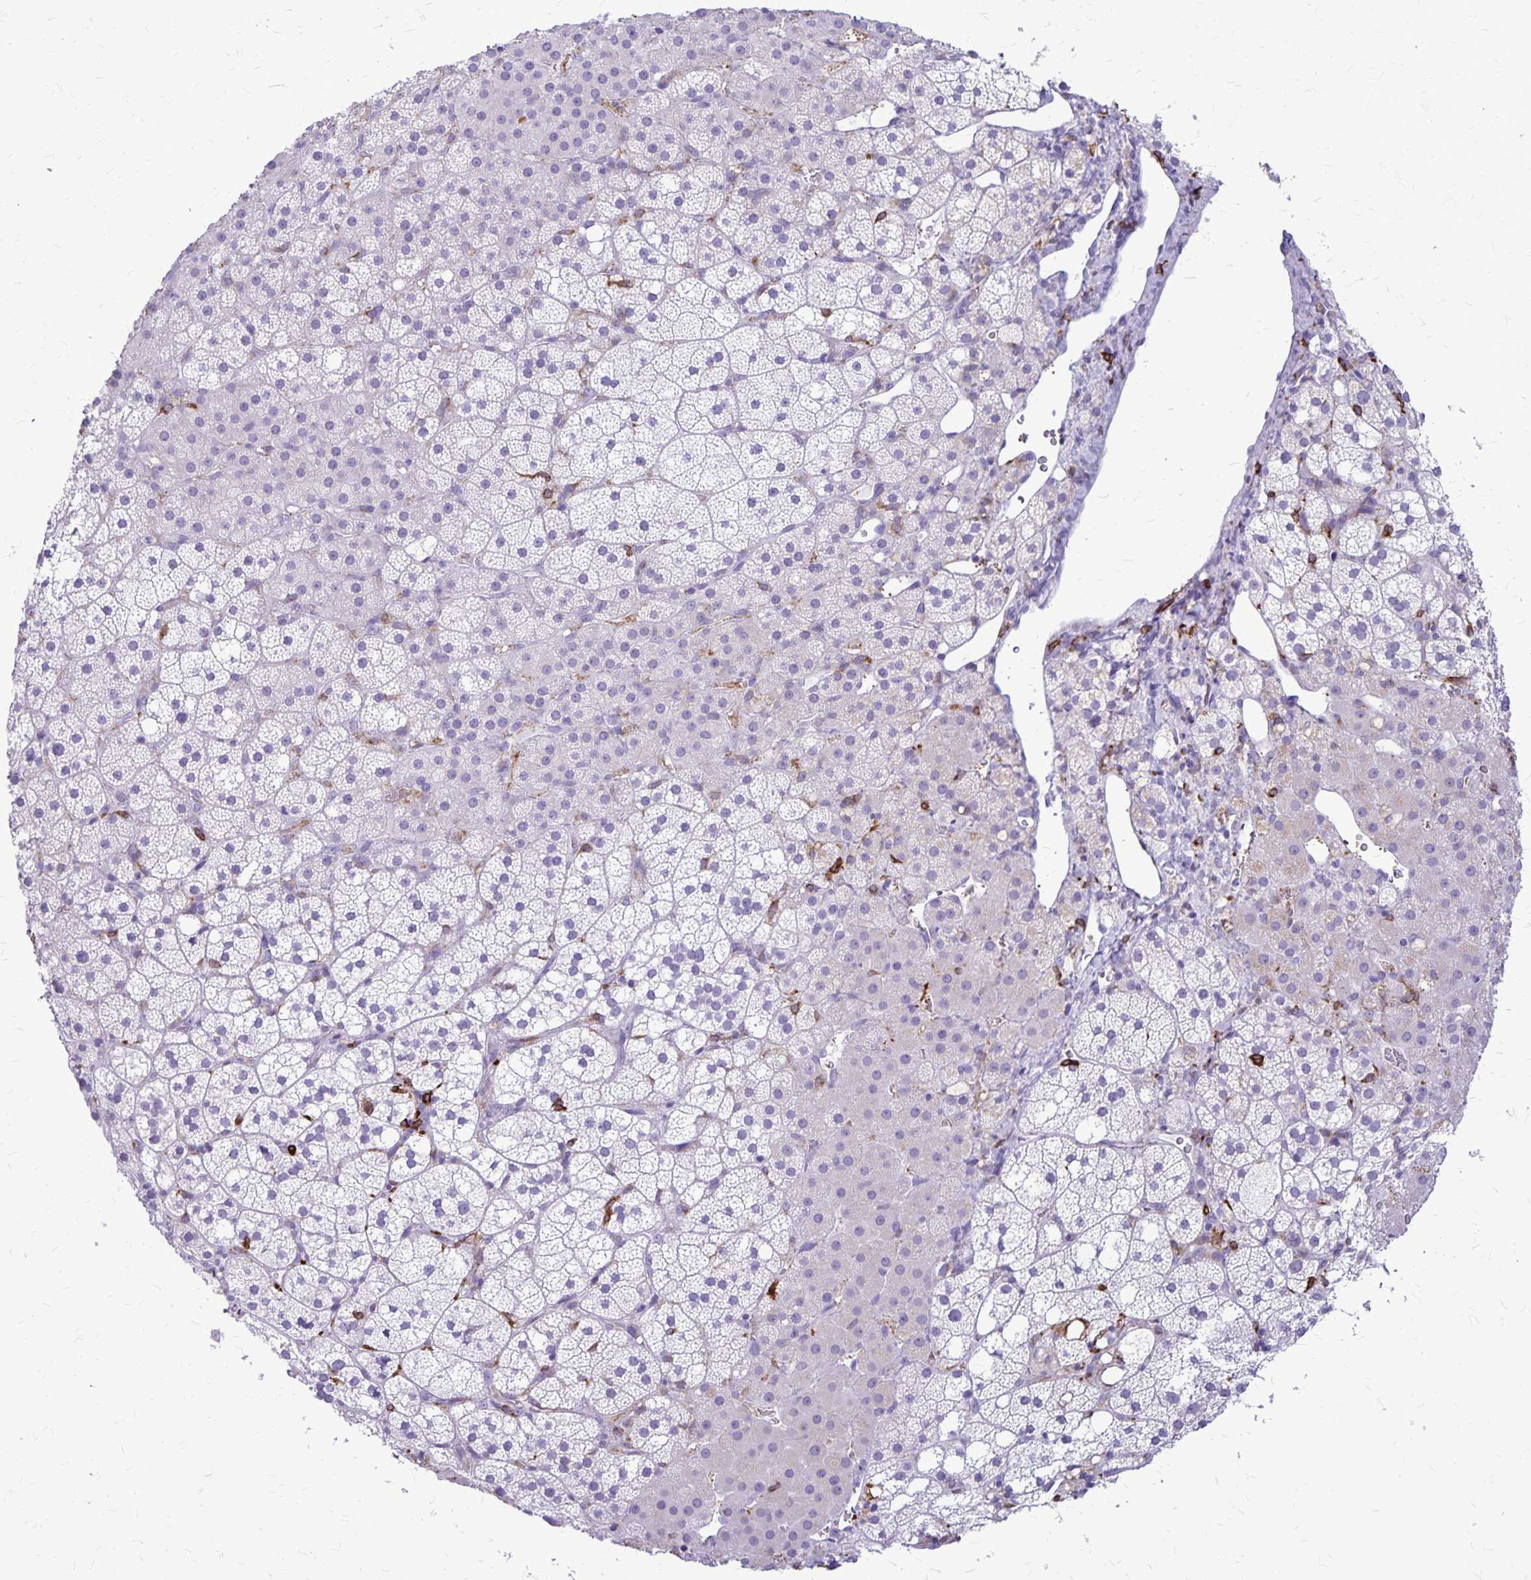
{"staining": {"intensity": "negative", "quantity": "none", "location": "none"}, "tissue": "adrenal gland", "cell_type": "Glandular cells", "image_type": "normal", "snomed": [{"axis": "morphology", "description": "Normal tissue, NOS"}, {"axis": "topography", "description": "Adrenal gland"}], "caption": "A high-resolution image shows immunohistochemistry staining of benign adrenal gland, which displays no significant positivity in glandular cells.", "gene": "RTN1", "patient": {"sex": "male", "age": 53}}